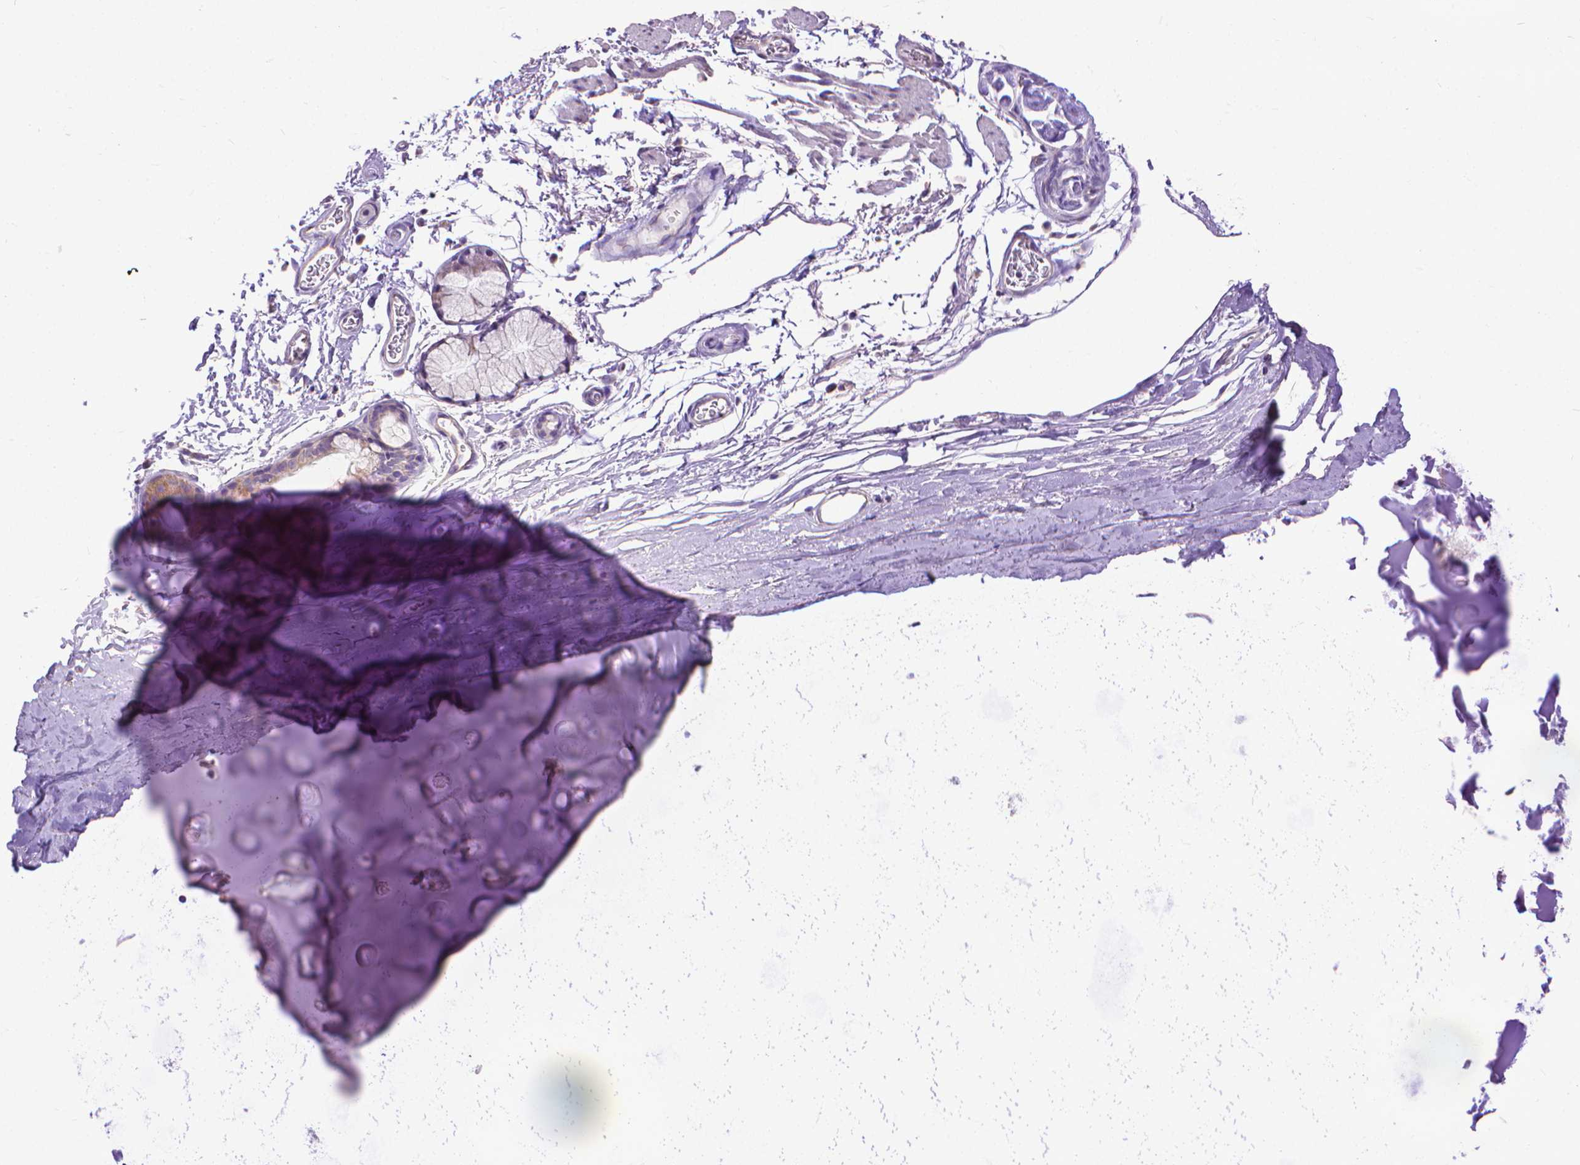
{"staining": {"intensity": "negative", "quantity": "none", "location": "none"}, "tissue": "adipose tissue", "cell_type": "Adipocytes", "image_type": "normal", "snomed": [{"axis": "morphology", "description": "Normal tissue, NOS"}, {"axis": "topography", "description": "Cartilage tissue"}, {"axis": "topography", "description": "Bronchus"}], "caption": "High power microscopy histopathology image of an immunohistochemistry photomicrograph of benign adipose tissue, revealing no significant staining in adipocytes.", "gene": "SYN1", "patient": {"sex": "female", "age": 79}}